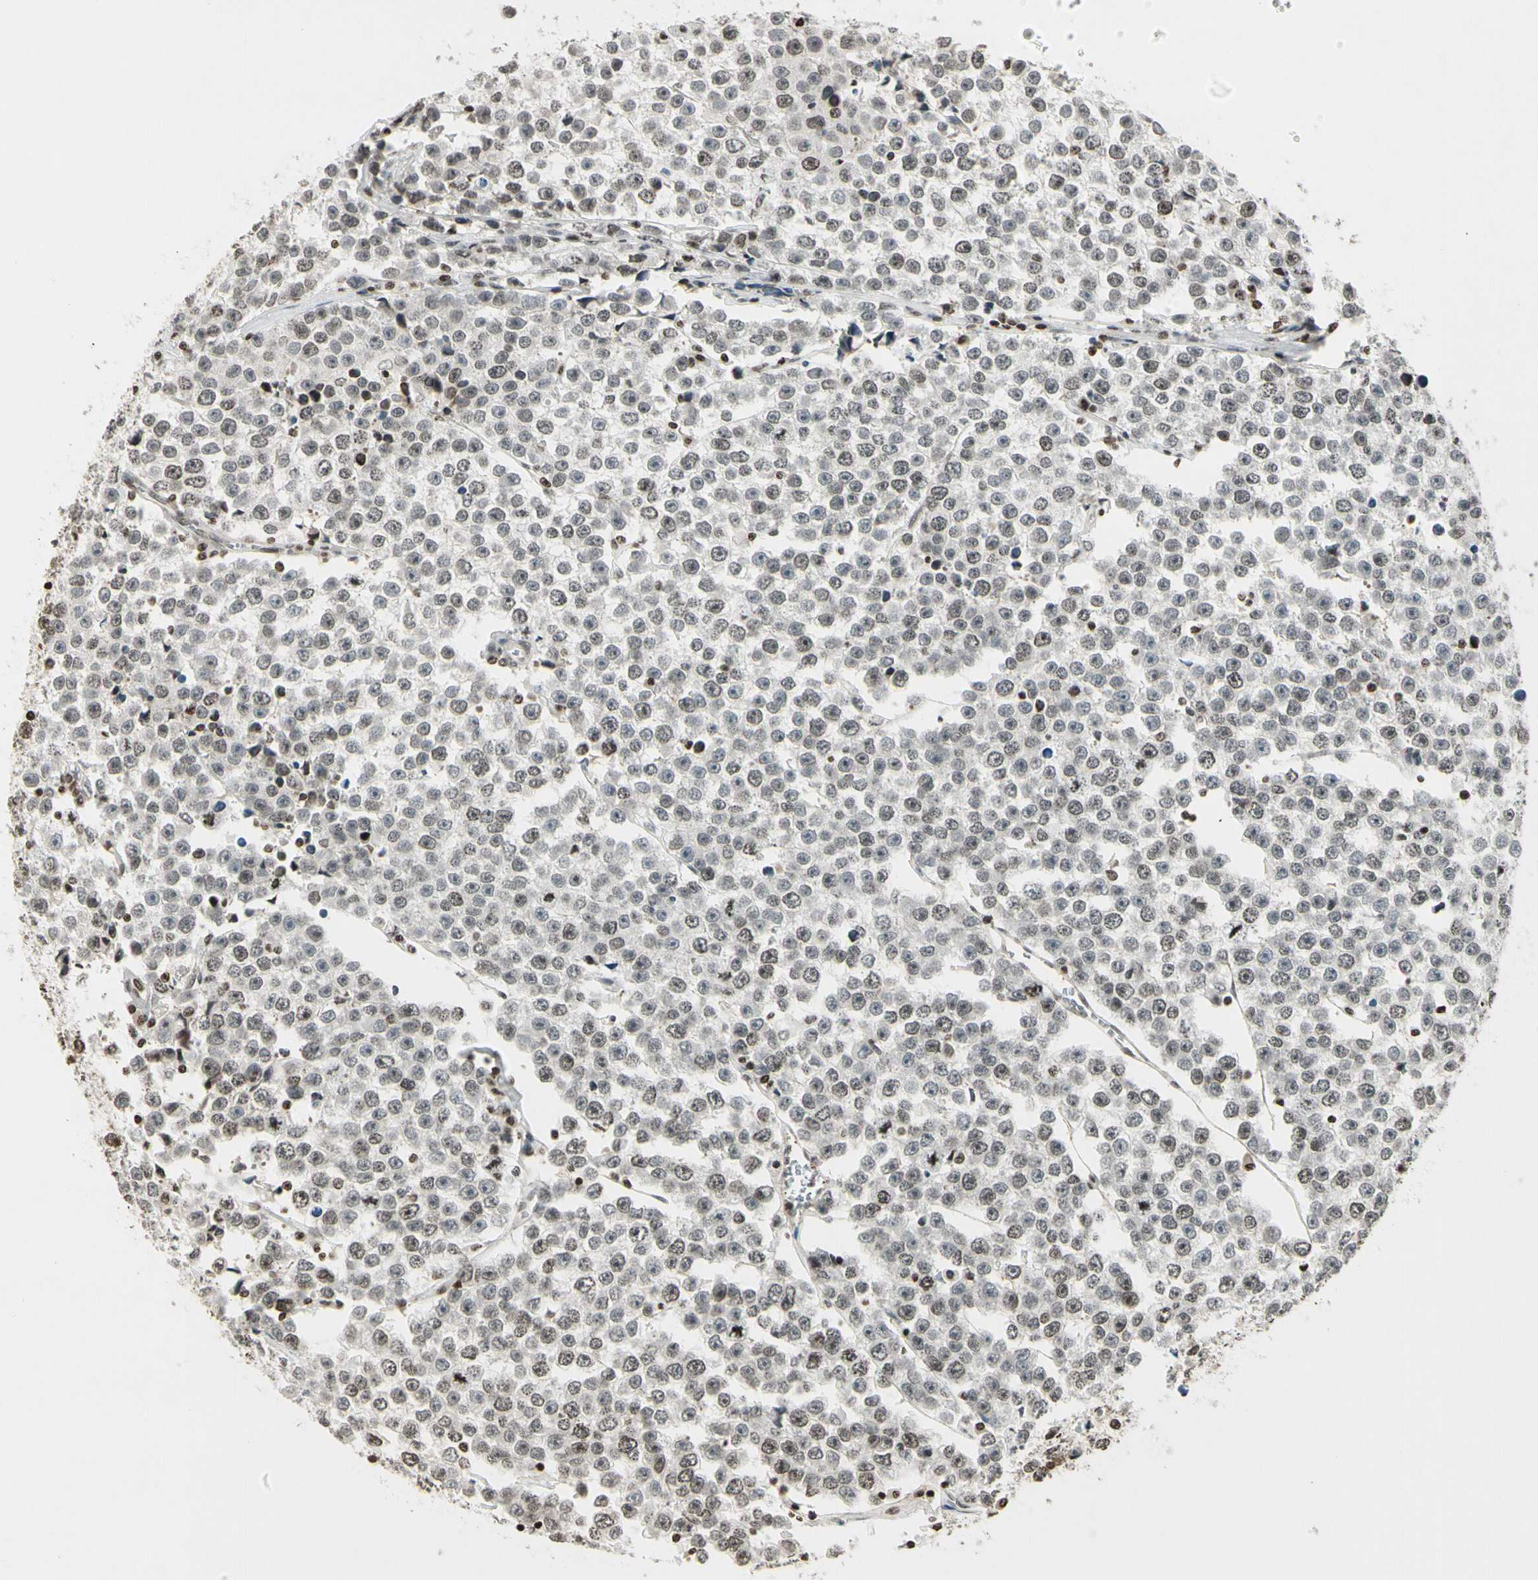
{"staining": {"intensity": "weak", "quantity": "25%-75%", "location": "nuclear"}, "tissue": "testis cancer", "cell_type": "Tumor cells", "image_type": "cancer", "snomed": [{"axis": "morphology", "description": "Seminoma, NOS"}, {"axis": "morphology", "description": "Carcinoma, Embryonal, NOS"}, {"axis": "topography", "description": "Testis"}], "caption": "This image shows immunohistochemistry staining of seminoma (testis), with low weak nuclear expression in approximately 25%-75% of tumor cells.", "gene": "RORA", "patient": {"sex": "male", "age": 52}}